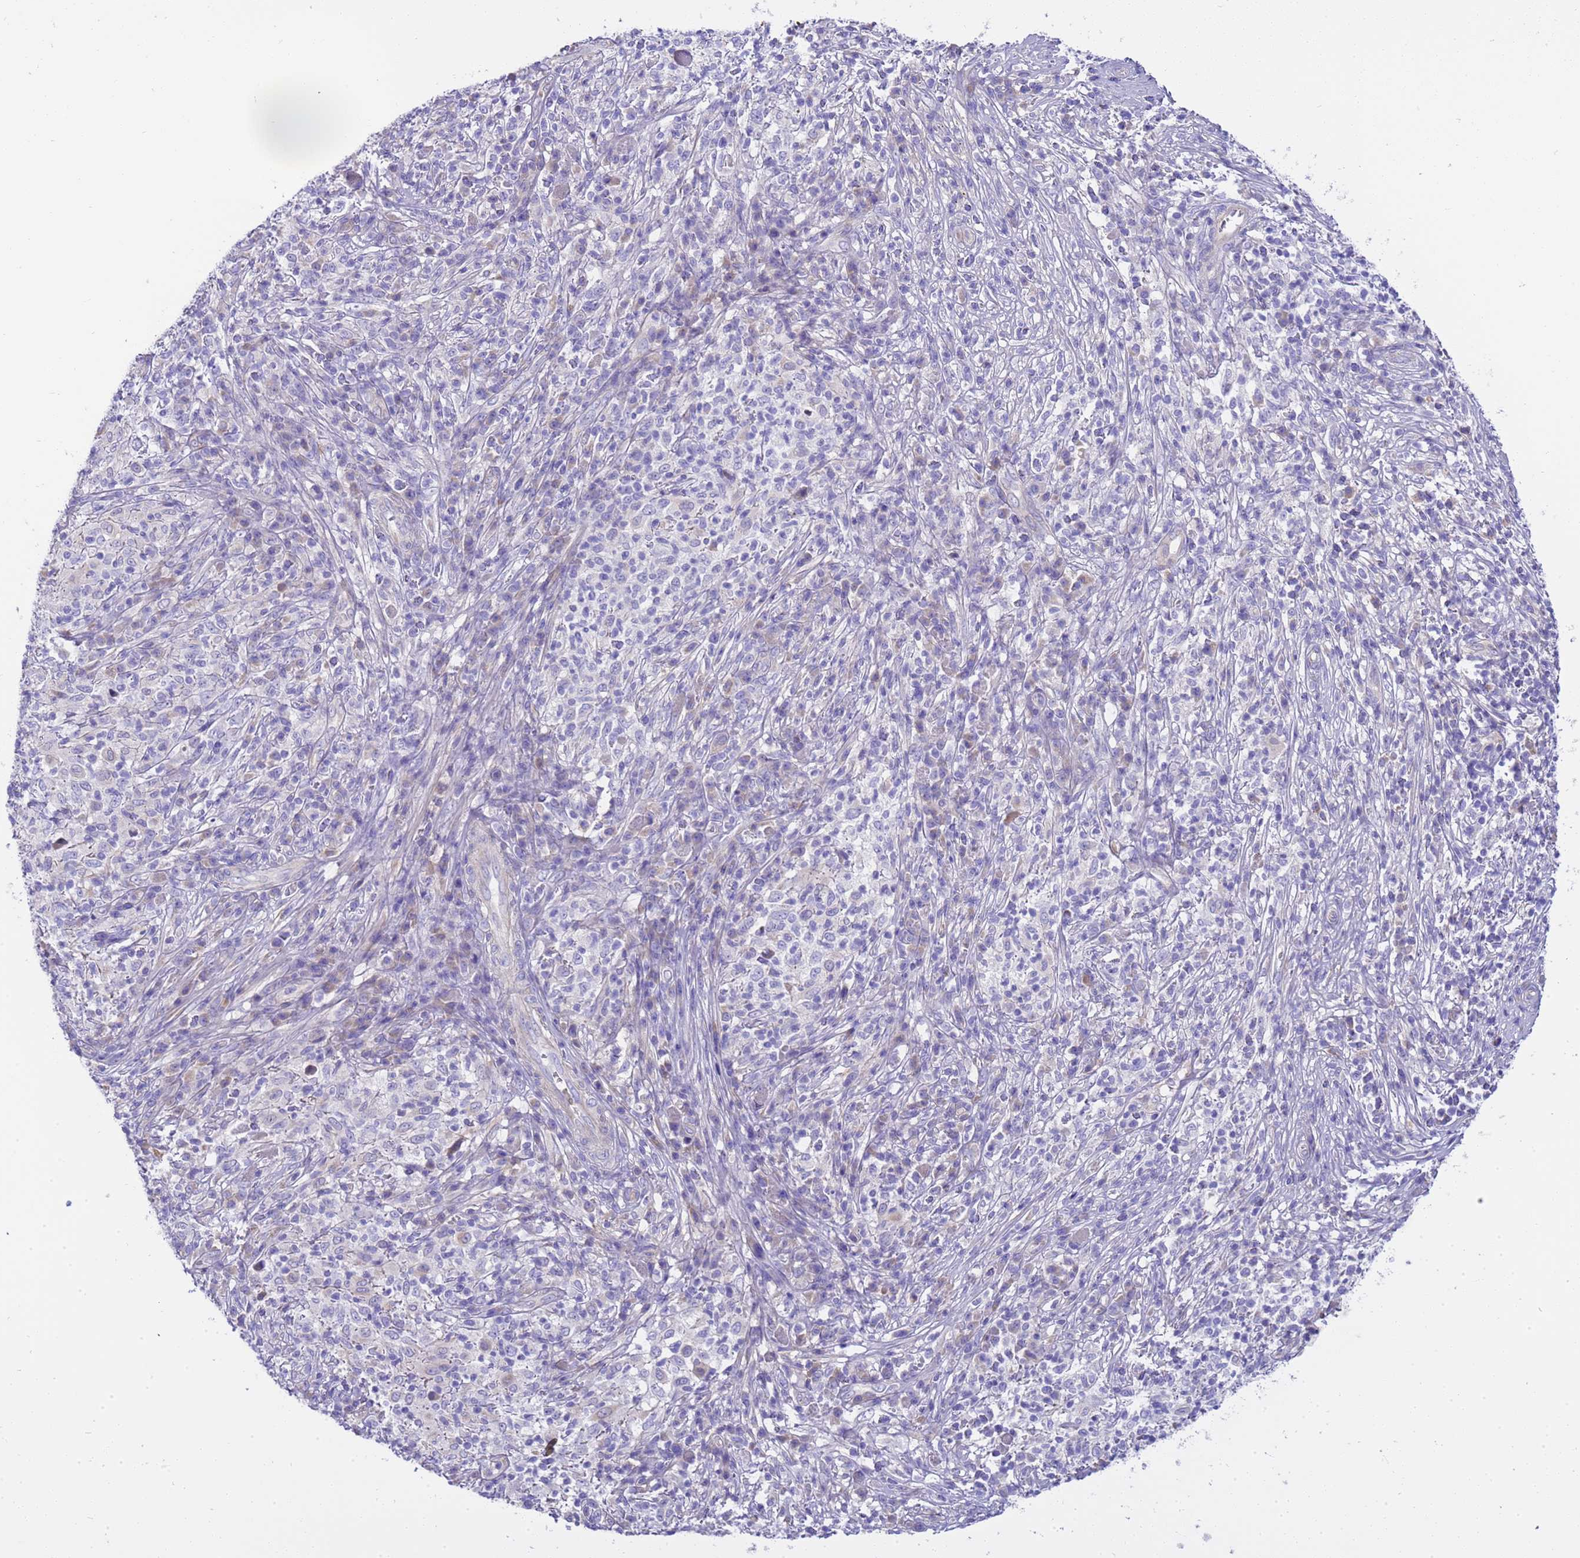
{"staining": {"intensity": "negative", "quantity": "none", "location": "none"}, "tissue": "melanoma", "cell_type": "Tumor cells", "image_type": "cancer", "snomed": [{"axis": "morphology", "description": "Malignant melanoma, NOS"}, {"axis": "topography", "description": "Skin"}], "caption": "Image shows no significant protein expression in tumor cells of malignant melanoma. (Stains: DAB (3,3'-diaminobenzidine) immunohistochemistry with hematoxylin counter stain, Microscopy: brightfield microscopy at high magnification).", "gene": "RIPPLY2", "patient": {"sex": "male", "age": 66}}